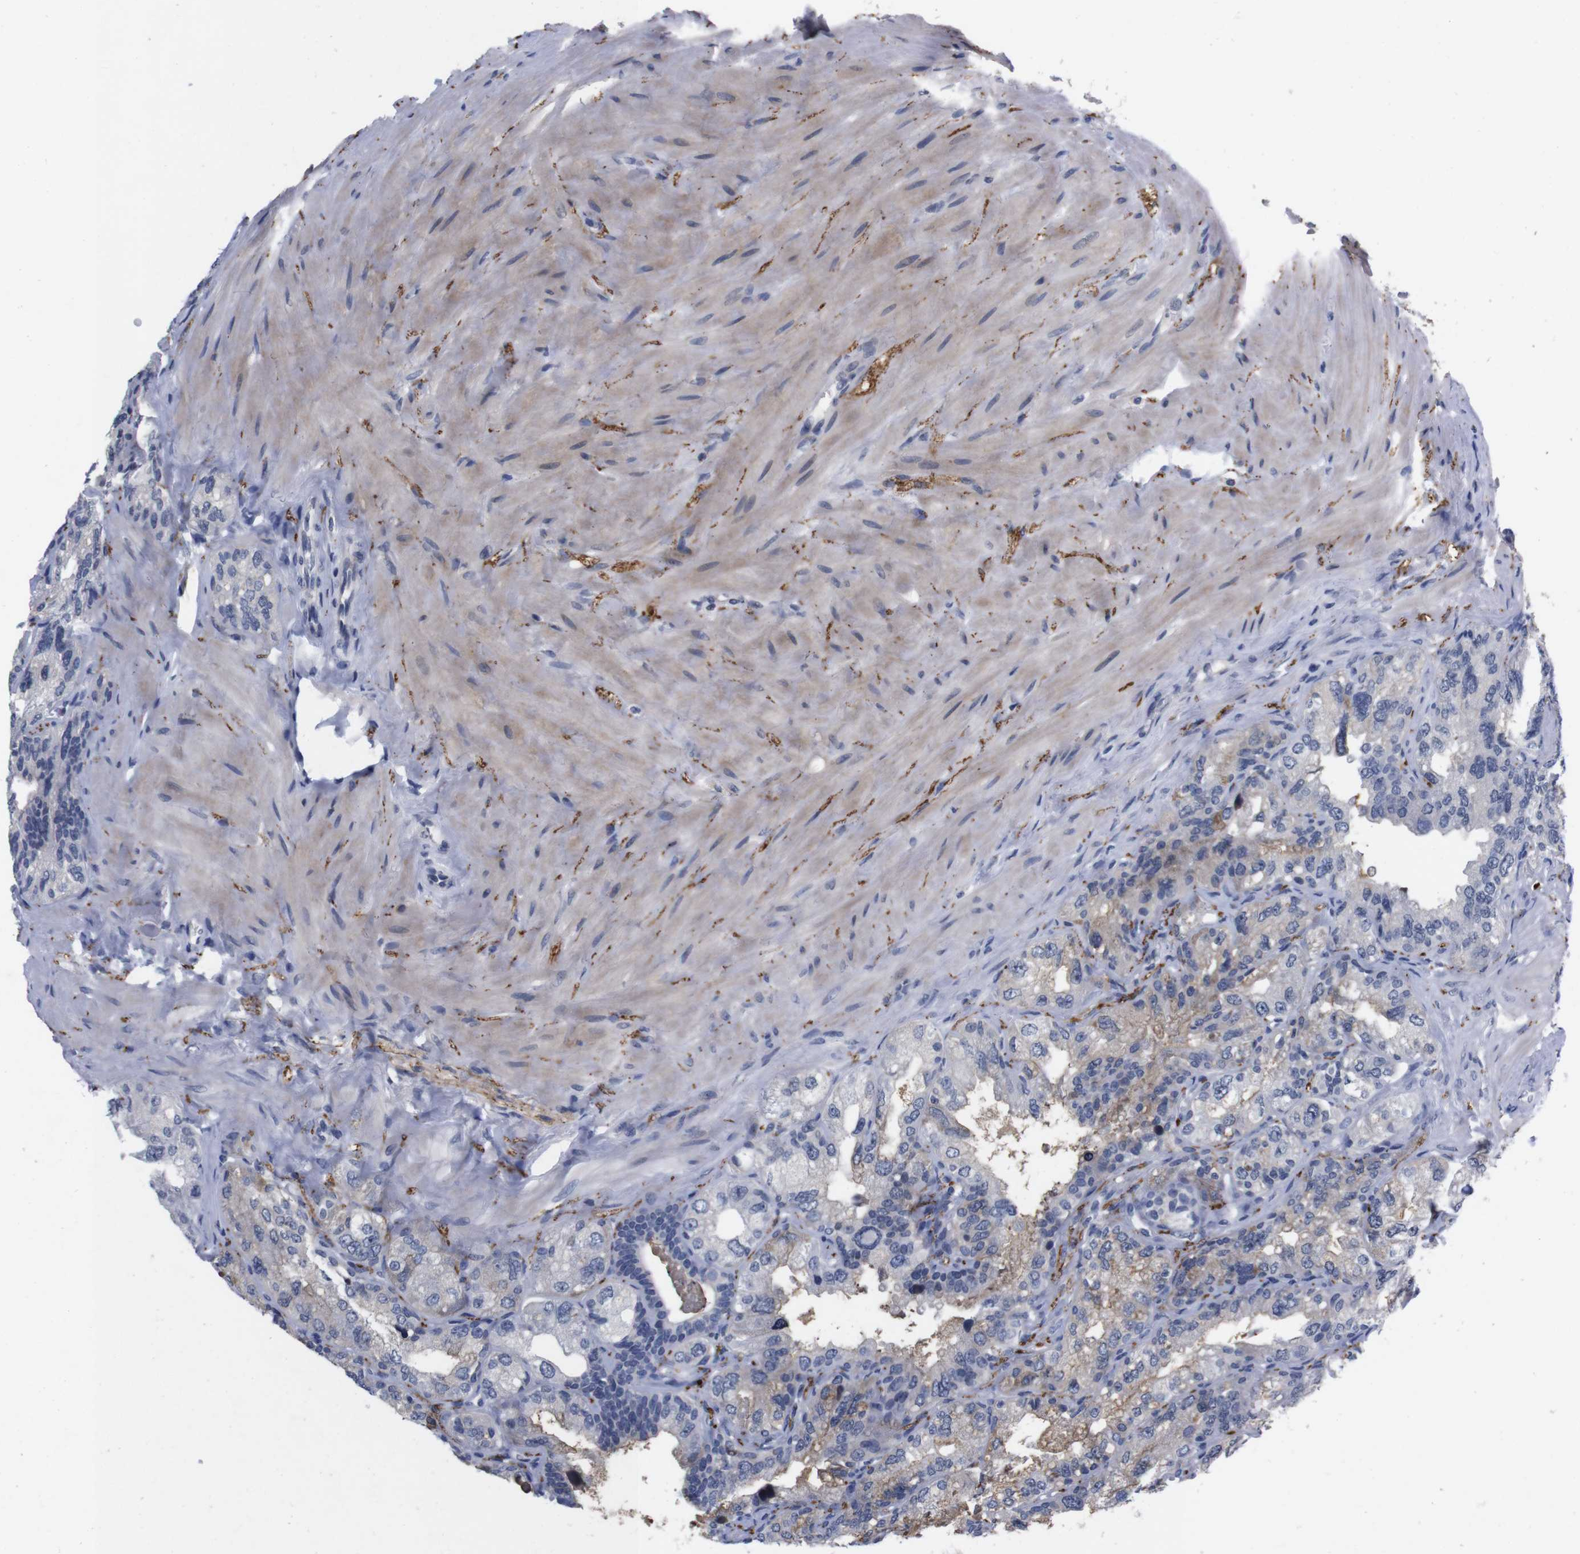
{"staining": {"intensity": "weak", "quantity": "<25%", "location": "cytoplasmic/membranous"}, "tissue": "seminal vesicle", "cell_type": "Glandular cells", "image_type": "normal", "snomed": [{"axis": "morphology", "description": "Normal tissue, NOS"}, {"axis": "topography", "description": "Seminal veicle"}], "caption": "IHC photomicrograph of normal seminal vesicle: seminal vesicle stained with DAB reveals no significant protein expression in glandular cells.", "gene": "TNFRSF21", "patient": {"sex": "male", "age": 68}}